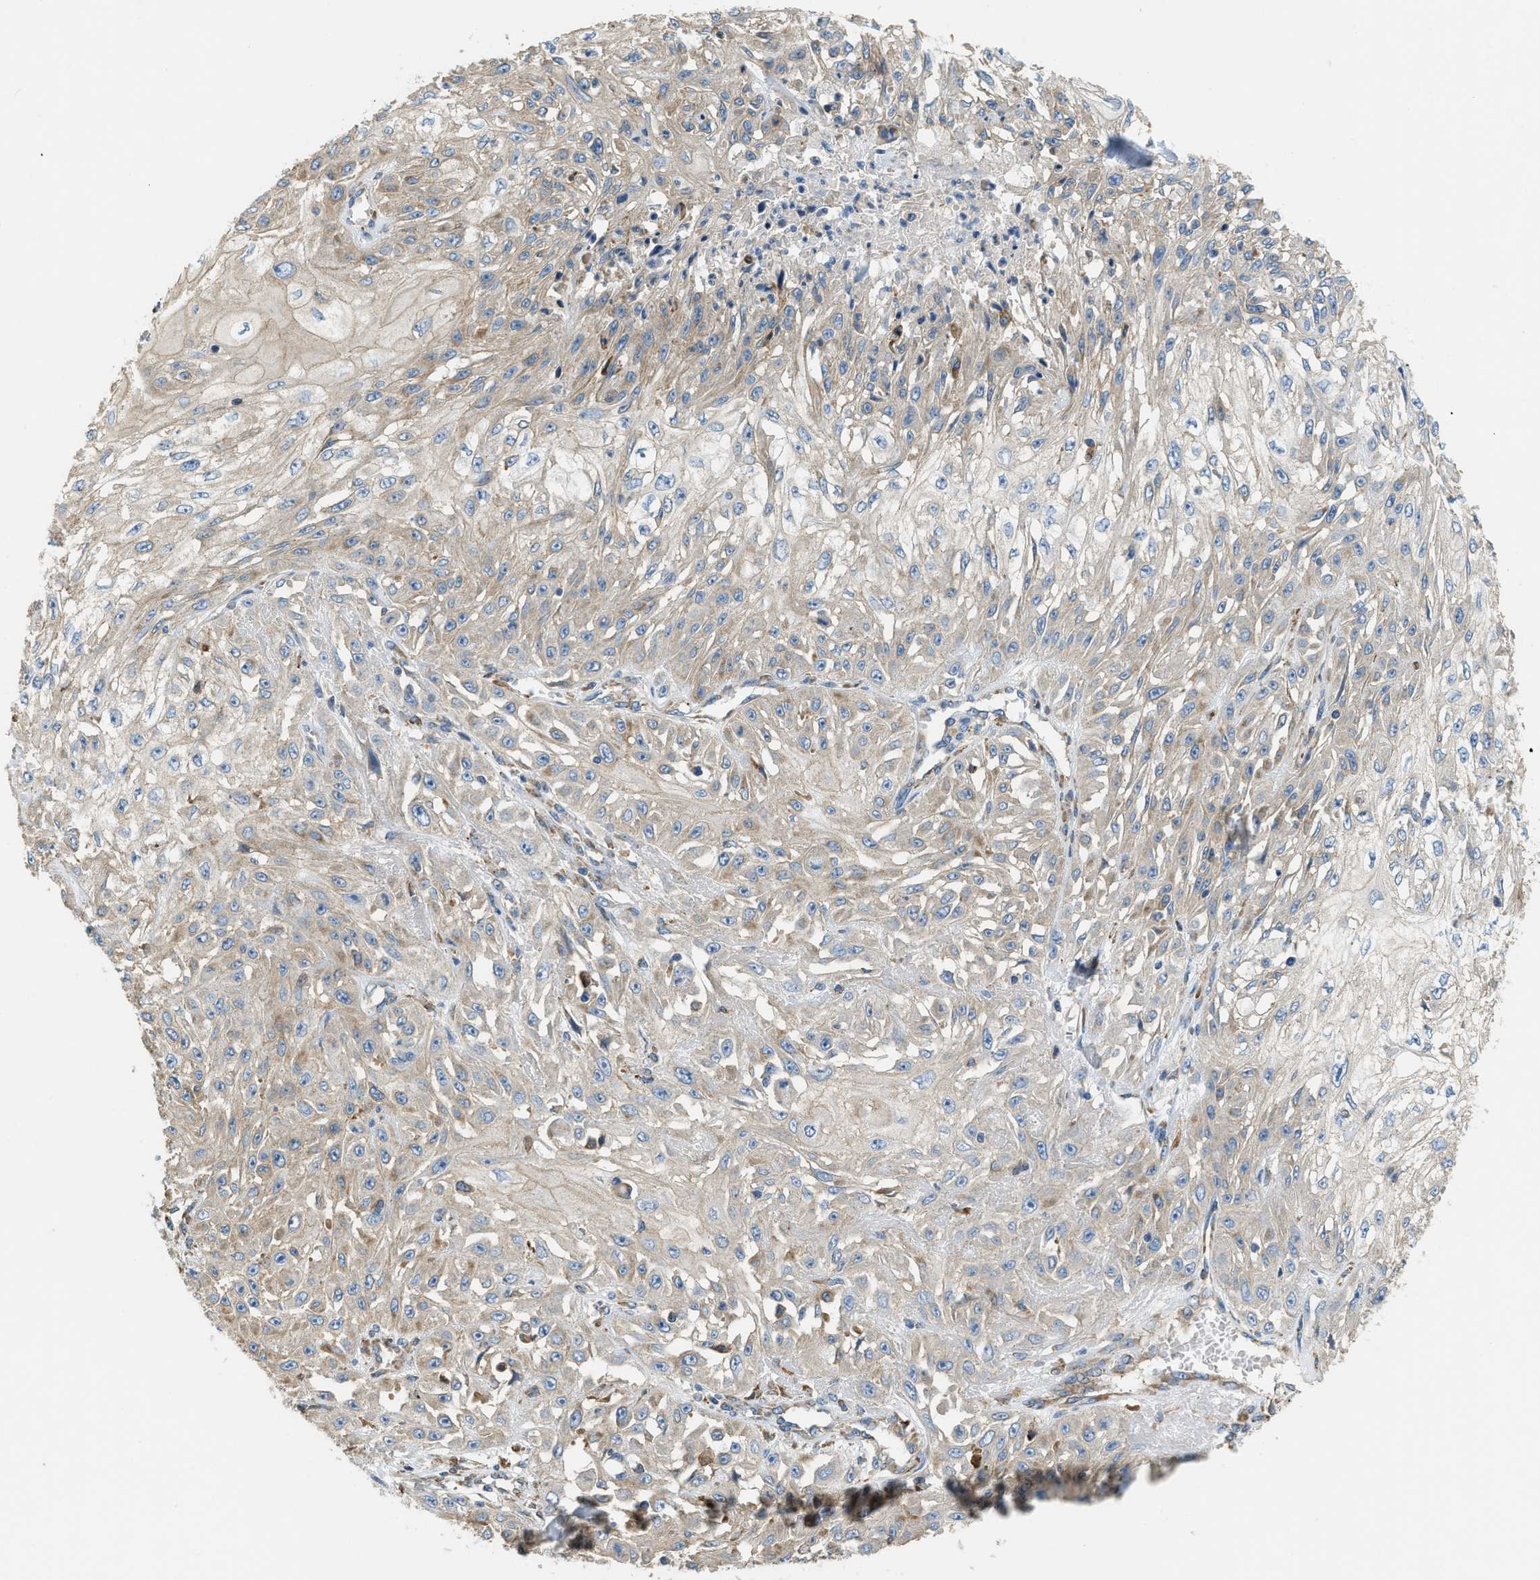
{"staining": {"intensity": "weak", "quantity": "25%-75%", "location": "cytoplasmic/membranous"}, "tissue": "skin cancer", "cell_type": "Tumor cells", "image_type": "cancer", "snomed": [{"axis": "morphology", "description": "Squamous cell carcinoma, NOS"}, {"axis": "morphology", "description": "Squamous cell carcinoma, metastatic, NOS"}, {"axis": "topography", "description": "Skin"}, {"axis": "topography", "description": "Lymph node"}], "caption": "Weak cytoplasmic/membranous positivity for a protein is appreciated in approximately 25%-75% of tumor cells of skin cancer using immunohistochemistry.", "gene": "TMEM68", "patient": {"sex": "male", "age": 75}}